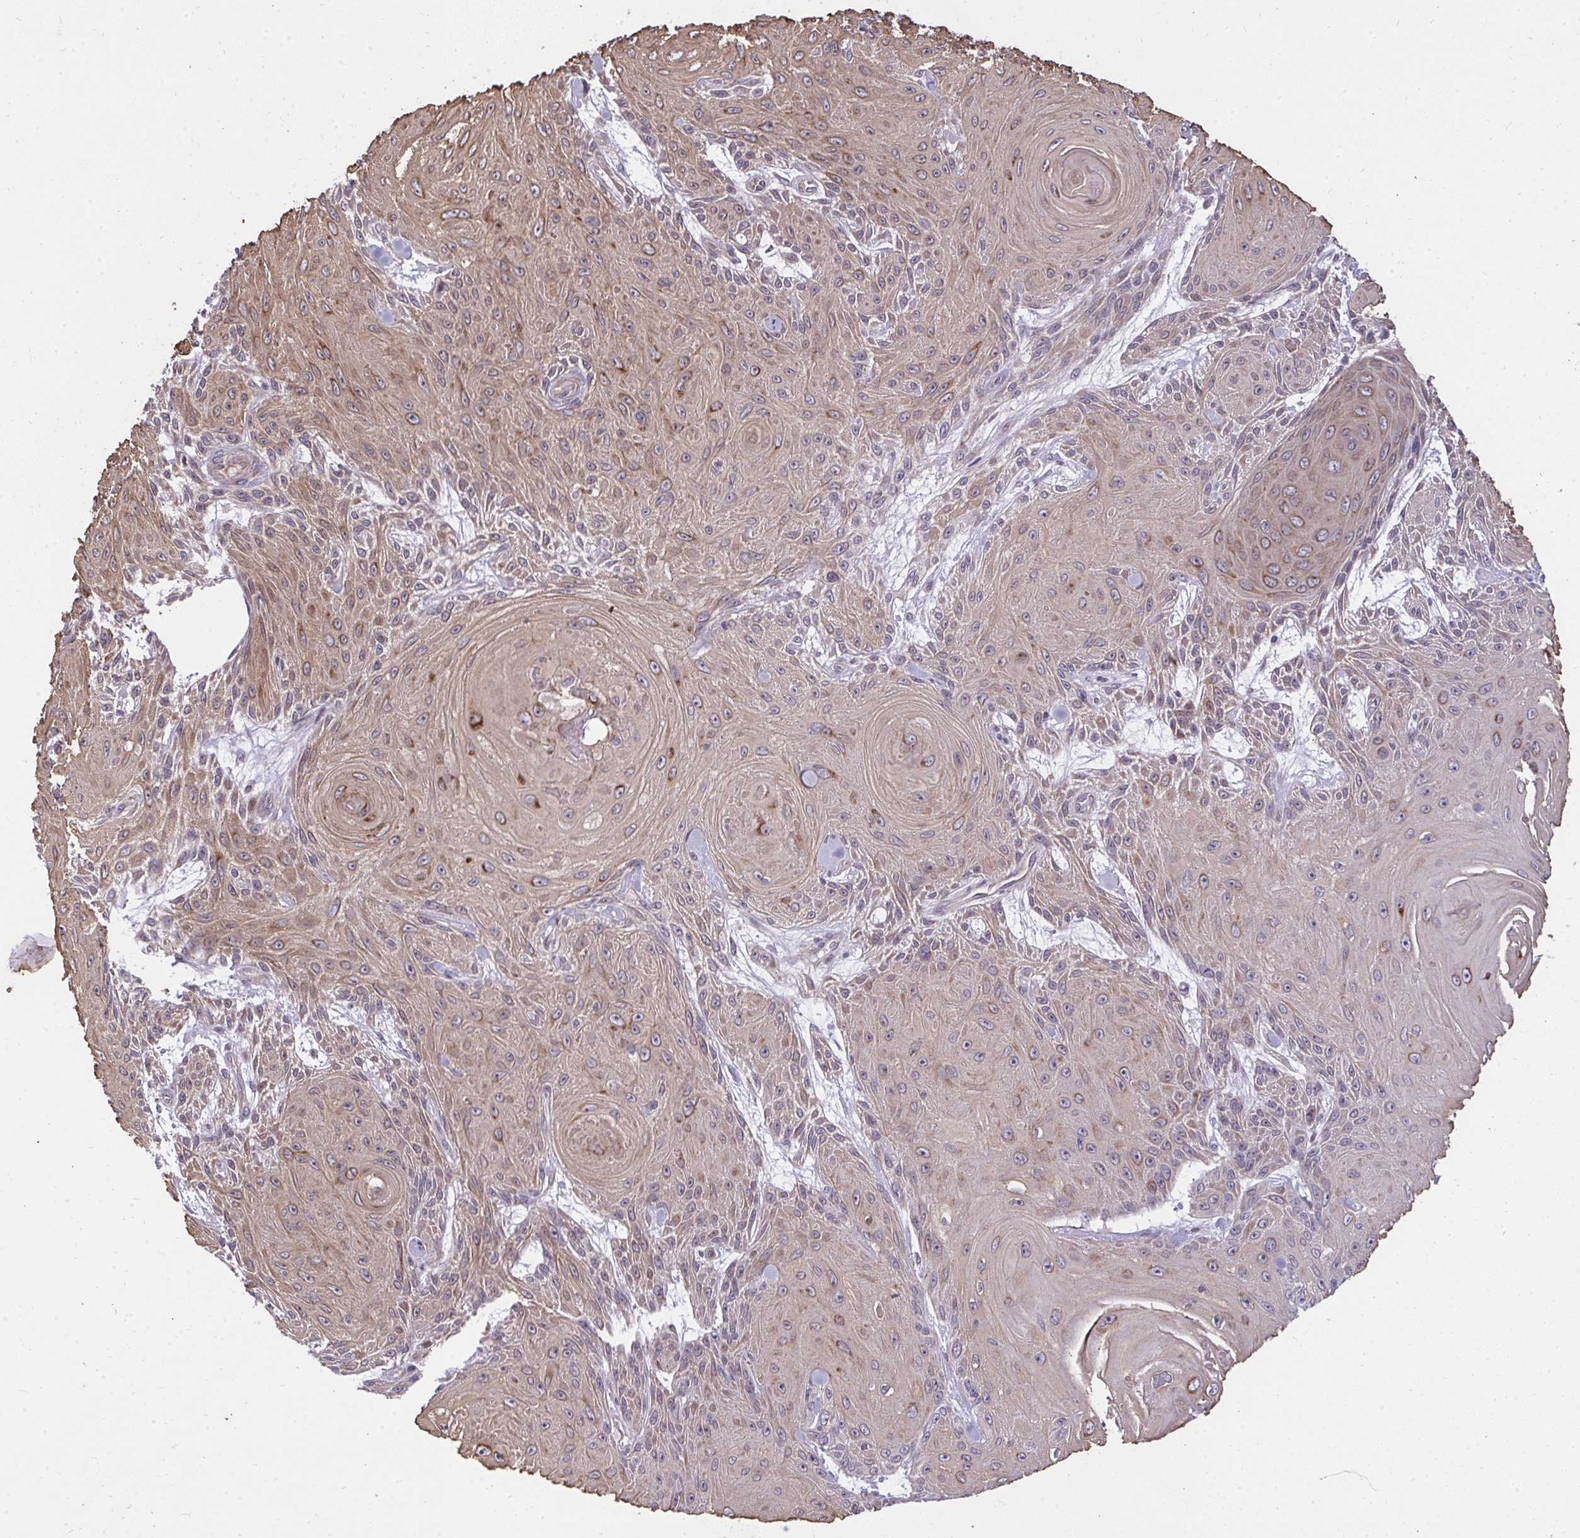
{"staining": {"intensity": "moderate", "quantity": ">75%", "location": "cytoplasmic/membranous"}, "tissue": "skin cancer", "cell_type": "Tumor cells", "image_type": "cancer", "snomed": [{"axis": "morphology", "description": "Squamous cell carcinoma, NOS"}, {"axis": "topography", "description": "Skin"}], "caption": "Skin cancer (squamous cell carcinoma) stained with a protein marker exhibits moderate staining in tumor cells.", "gene": "RDH14", "patient": {"sex": "male", "age": 88}}